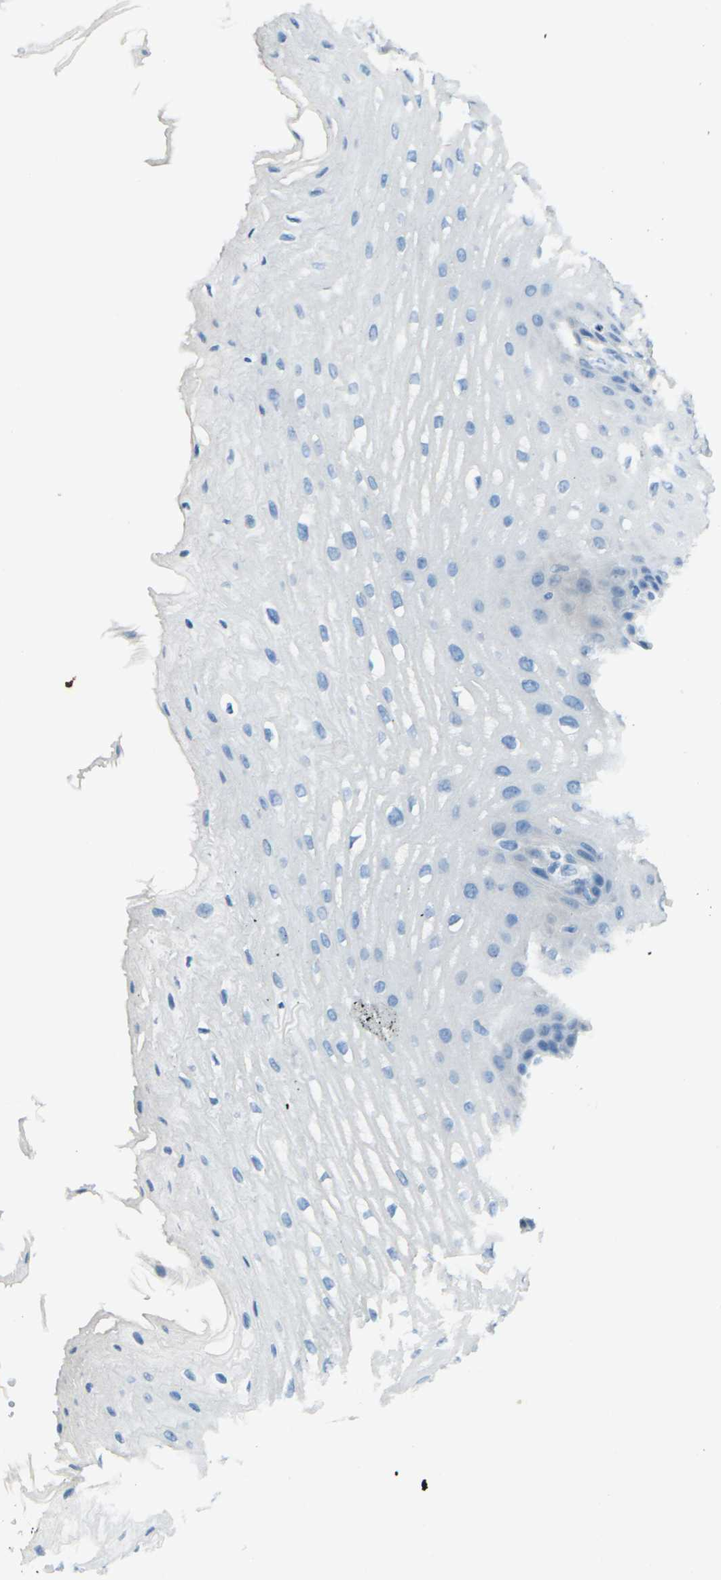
{"staining": {"intensity": "negative", "quantity": "none", "location": "none"}, "tissue": "esophagus", "cell_type": "Squamous epithelial cells", "image_type": "normal", "snomed": [{"axis": "morphology", "description": "Normal tissue, NOS"}, {"axis": "topography", "description": "Esophagus"}], "caption": "This is an immunohistochemistry photomicrograph of unremarkable esophagus. There is no expression in squamous epithelial cells.", "gene": "CDH16", "patient": {"sex": "male", "age": 54}}